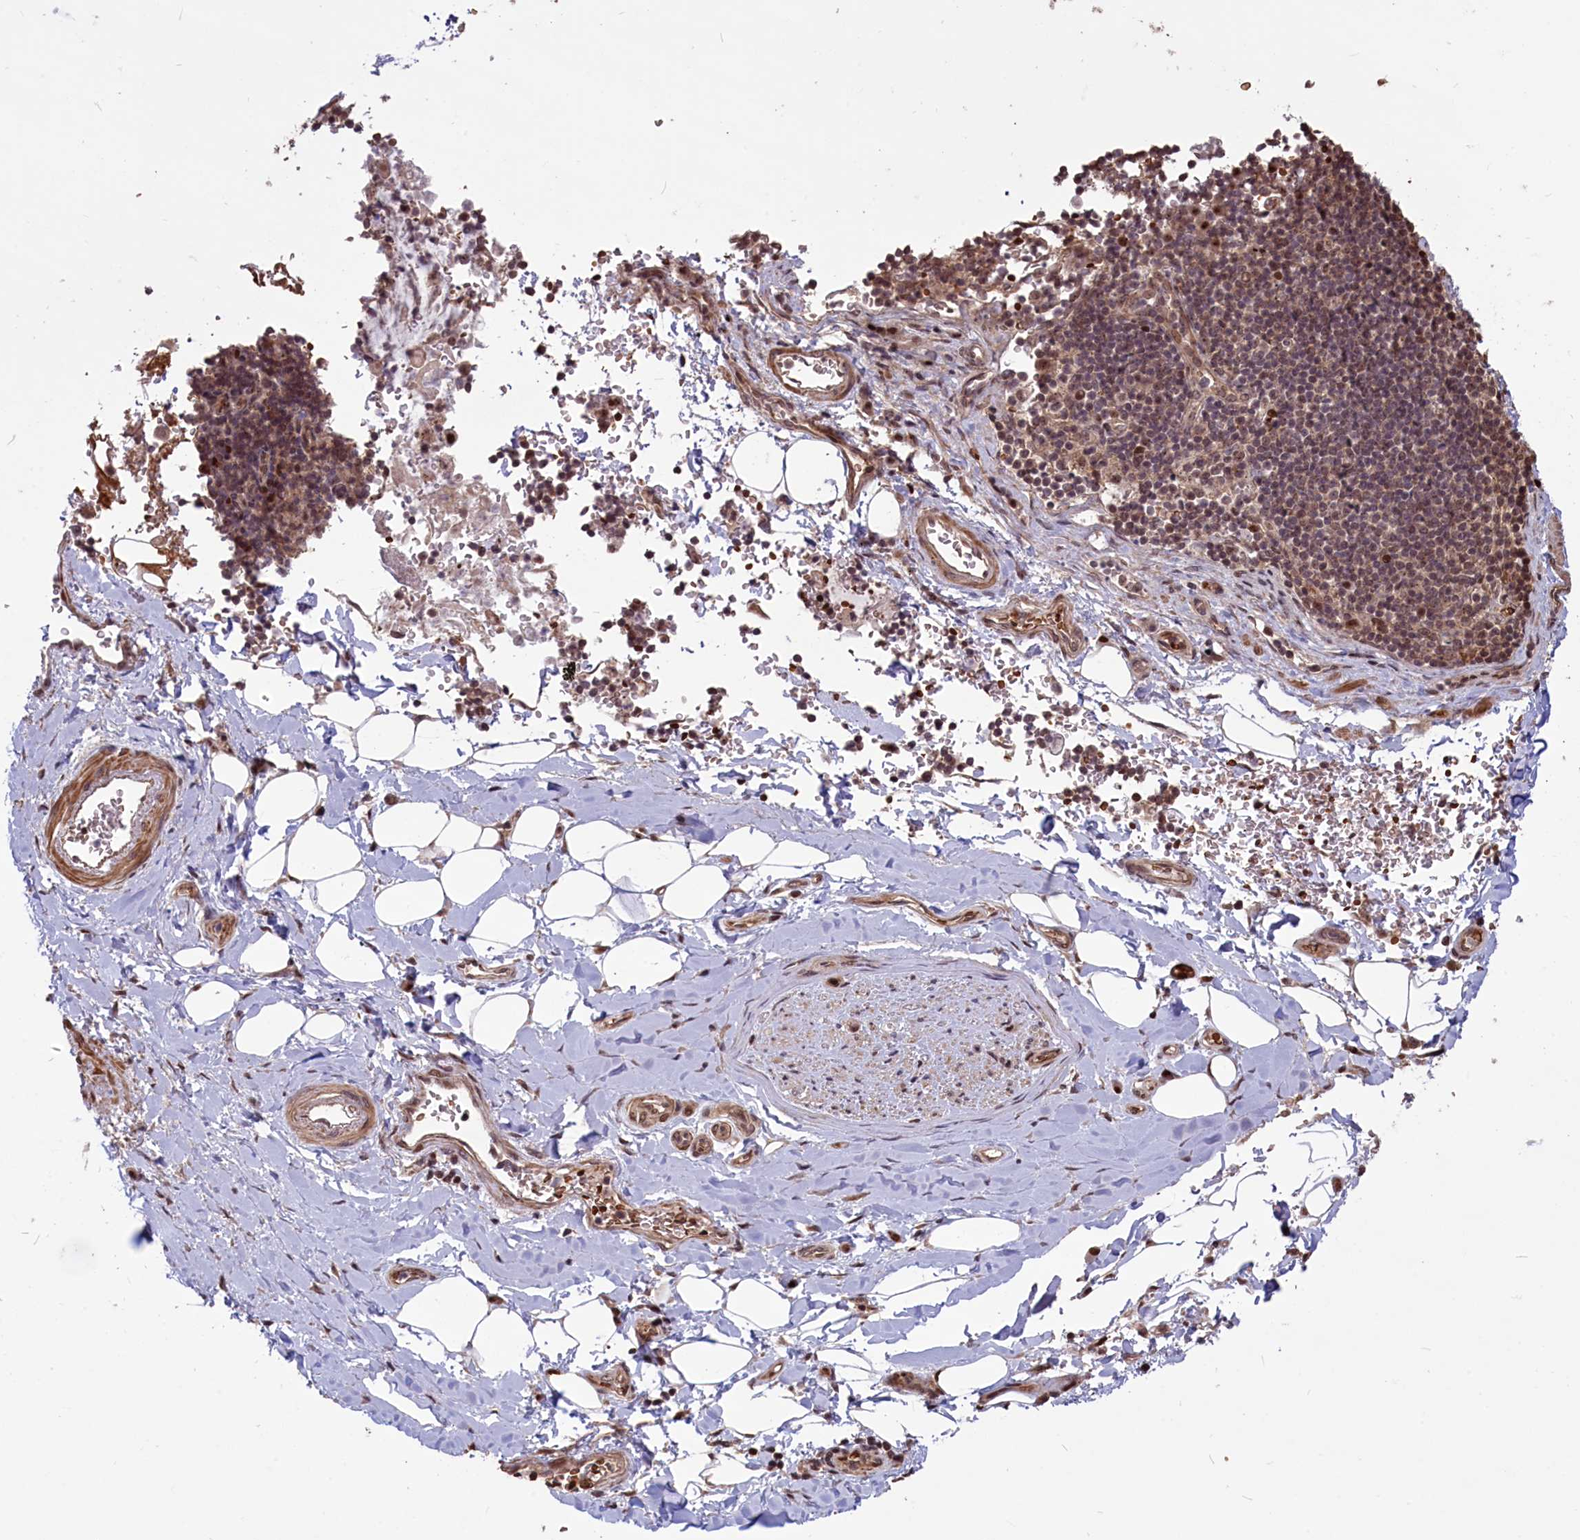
{"staining": {"intensity": "moderate", "quantity": ">75%", "location": "cytoplasmic/membranous,nuclear"}, "tissue": "adipose tissue", "cell_type": "Adipocytes", "image_type": "normal", "snomed": [{"axis": "morphology", "description": "Normal tissue, NOS"}, {"axis": "topography", "description": "Lymph node"}, {"axis": "topography", "description": "Cartilage tissue"}, {"axis": "topography", "description": "Bronchus"}], "caption": "Adipose tissue was stained to show a protein in brown. There is medium levels of moderate cytoplasmic/membranous,nuclear staining in approximately >75% of adipocytes. (DAB IHC with brightfield microscopy, high magnification).", "gene": "SHFL", "patient": {"sex": "male", "age": 63}}